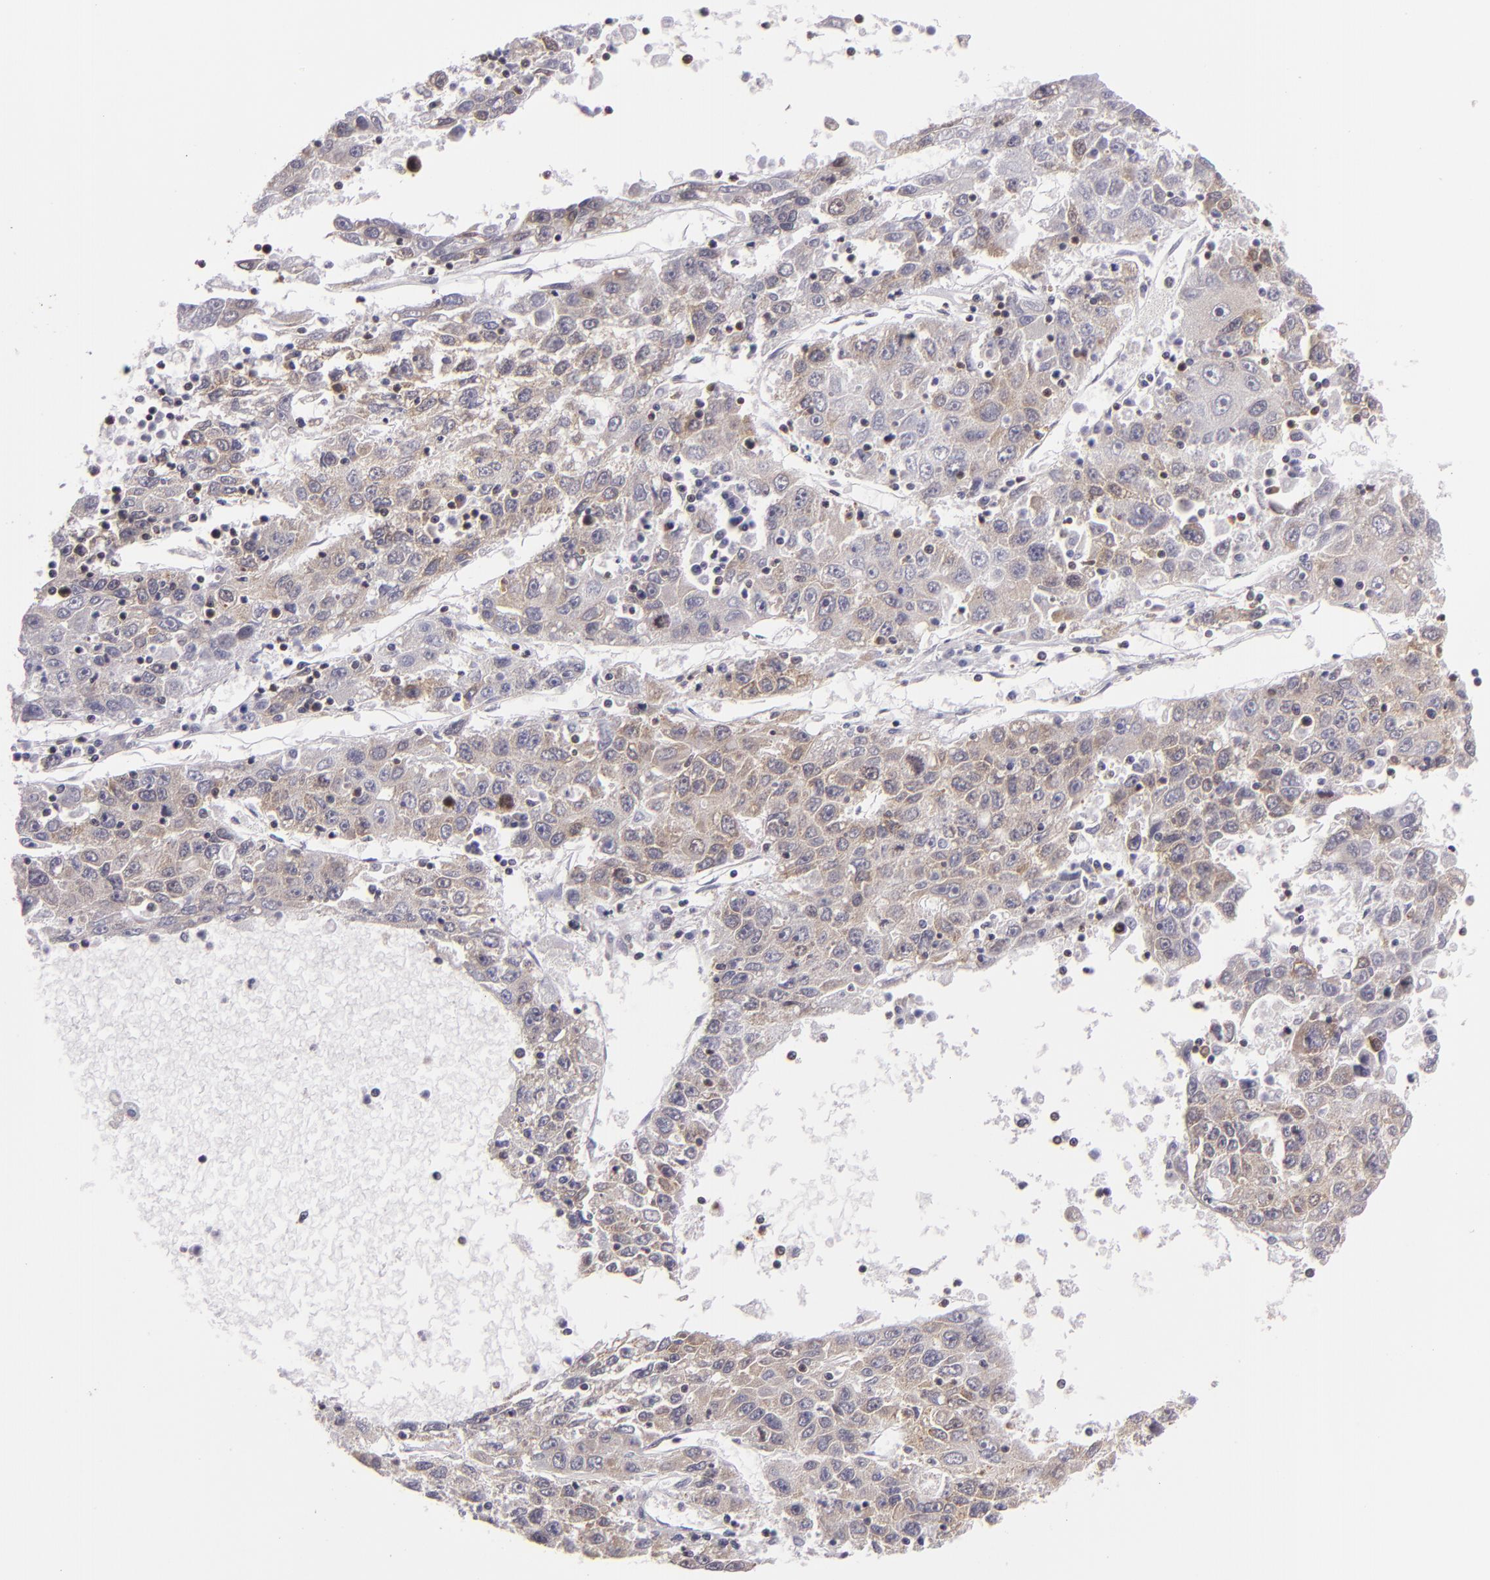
{"staining": {"intensity": "weak", "quantity": "25%-75%", "location": "cytoplasmic/membranous"}, "tissue": "liver cancer", "cell_type": "Tumor cells", "image_type": "cancer", "snomed": [{"axis": "morphology", "description": "Carcinoma, Hepatocellular, NOS"}, {"axis": "topography", "description": "Liver"}], "caption": "Hepatocellular carcinoma (liver) stained with DAB immunohistochemistry demonstrates low levels of weak cytoplasmic/membranous expression in approximately 25%-75% of tumor cells. Nuclei are stained in blue.", "gene": "UPF3B", "patient": {"sex": "male", "age": 49}}